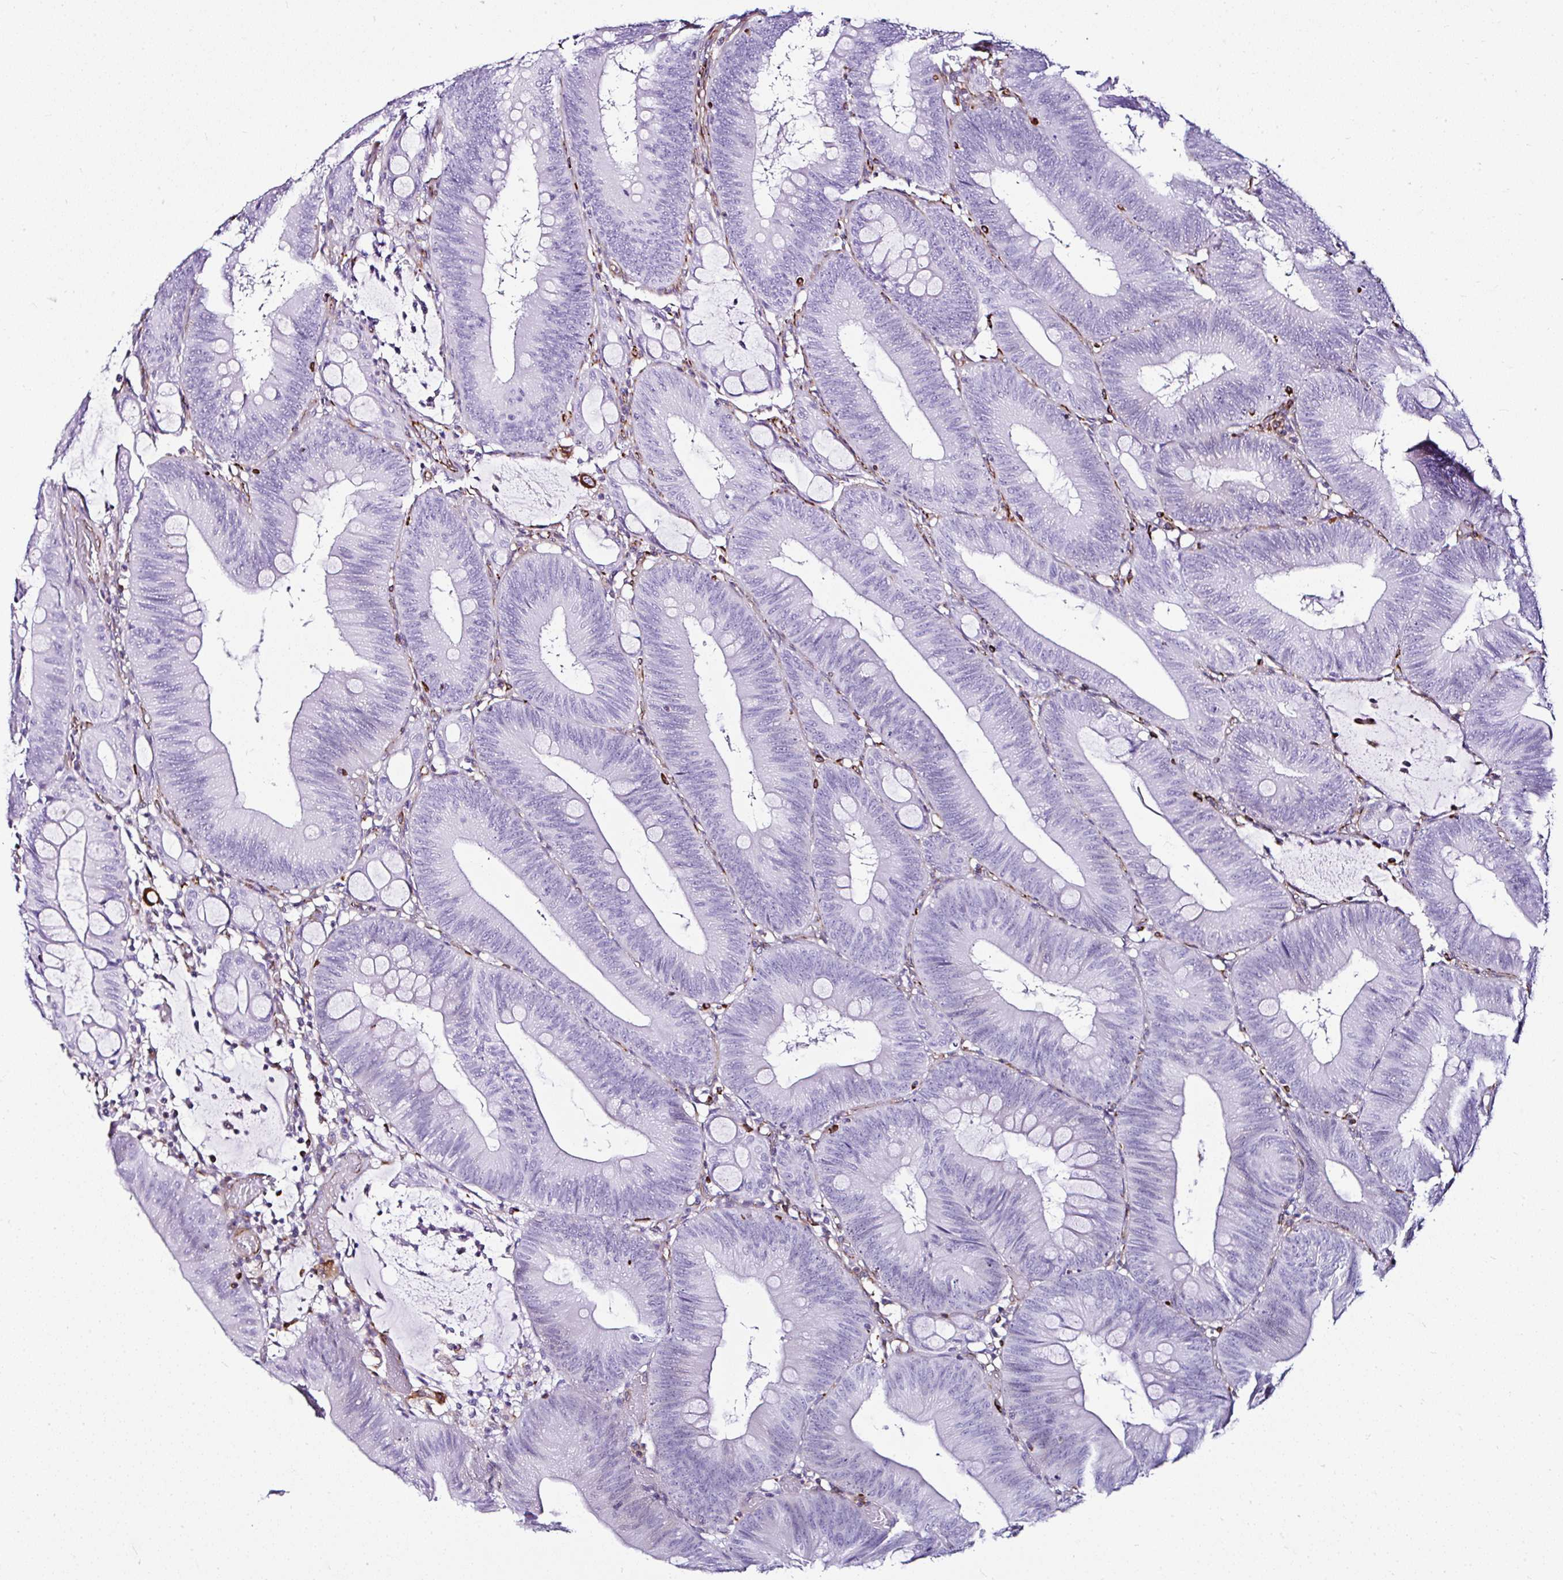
{"staining": {"intensity": "negative", "quantity": "none", "location": "none"}, "tissue": "colorectal cancer", "cell_type": "Tumor cells", "image_type": "cancer", "snomed": [{"axis": "morphology", "description": "Adenocarcinoma, NOS"}, {"axis": "topography", "description": "Colon"}], "caption": "Immunohistochemistry (IHC) of human colorectal adenocarcinoma exhibits no expression in tumor cells. (Brightfield microscopy of DAB IHC at high magnification).", "gene": "DEPDC5", "patient": {"sex": "male", "age": 84}}